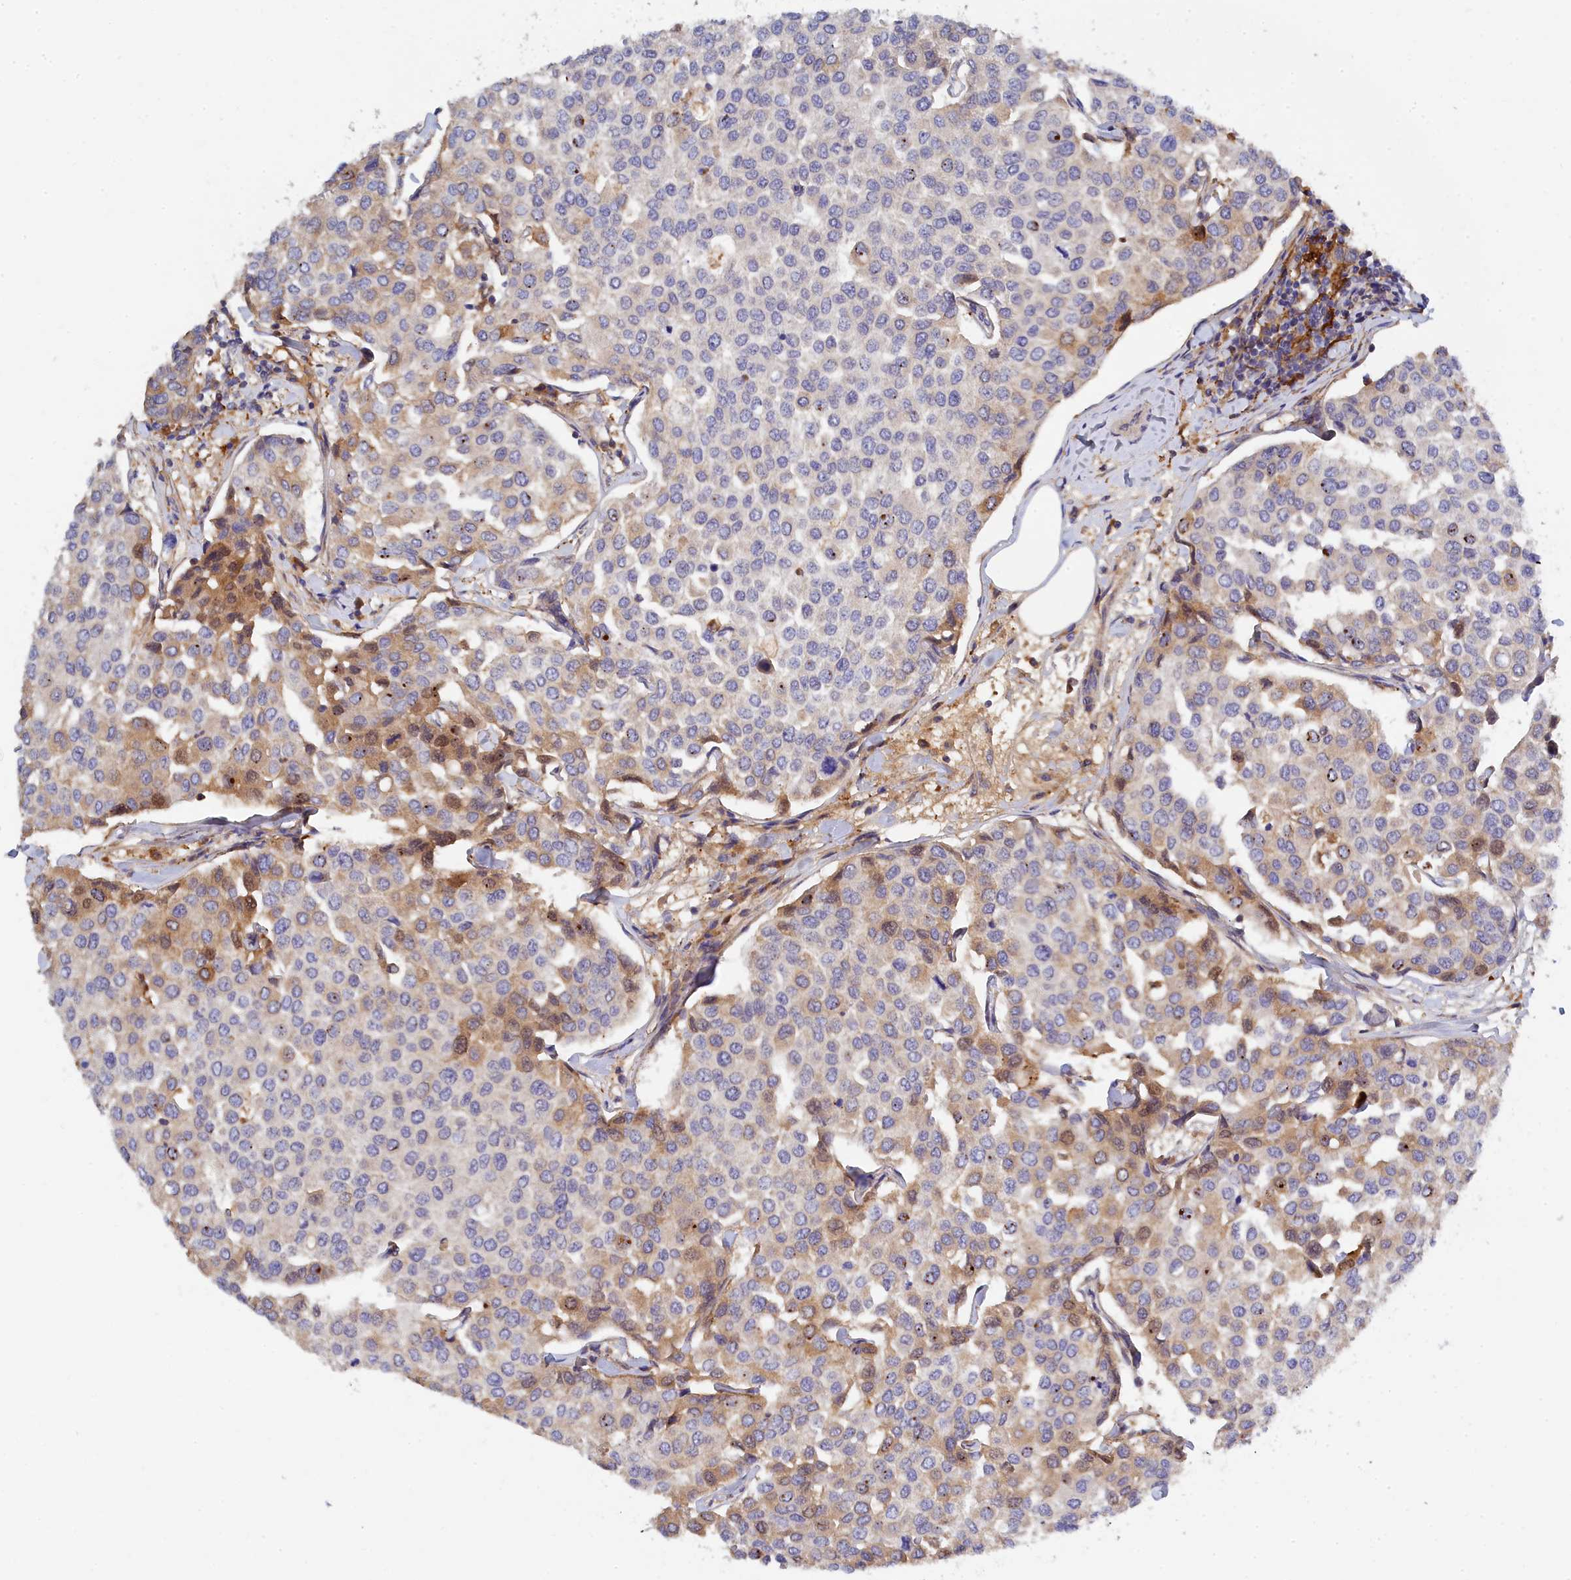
{"staining": {"intensity": "moderate", "quantity": "<25%", "location": "cytoplasmic/membranous"}, "tissue": "breast cancer", "cell_type": "Tumor cells", "image_type": "cancer", "snomed": [{"axis": "morphology", "description": "Duct carcinoma"}, {"axis": "topography", "description": "Breast"}], "caption": "Approximately <25% of tumor cells in human breast cancer show moderate cytoplasmic/membranous protein staining as visualized by brown immunohistochemical staining.", "gene": "SPATA5L1", "patient": {"sex": "female", "age": 55}}